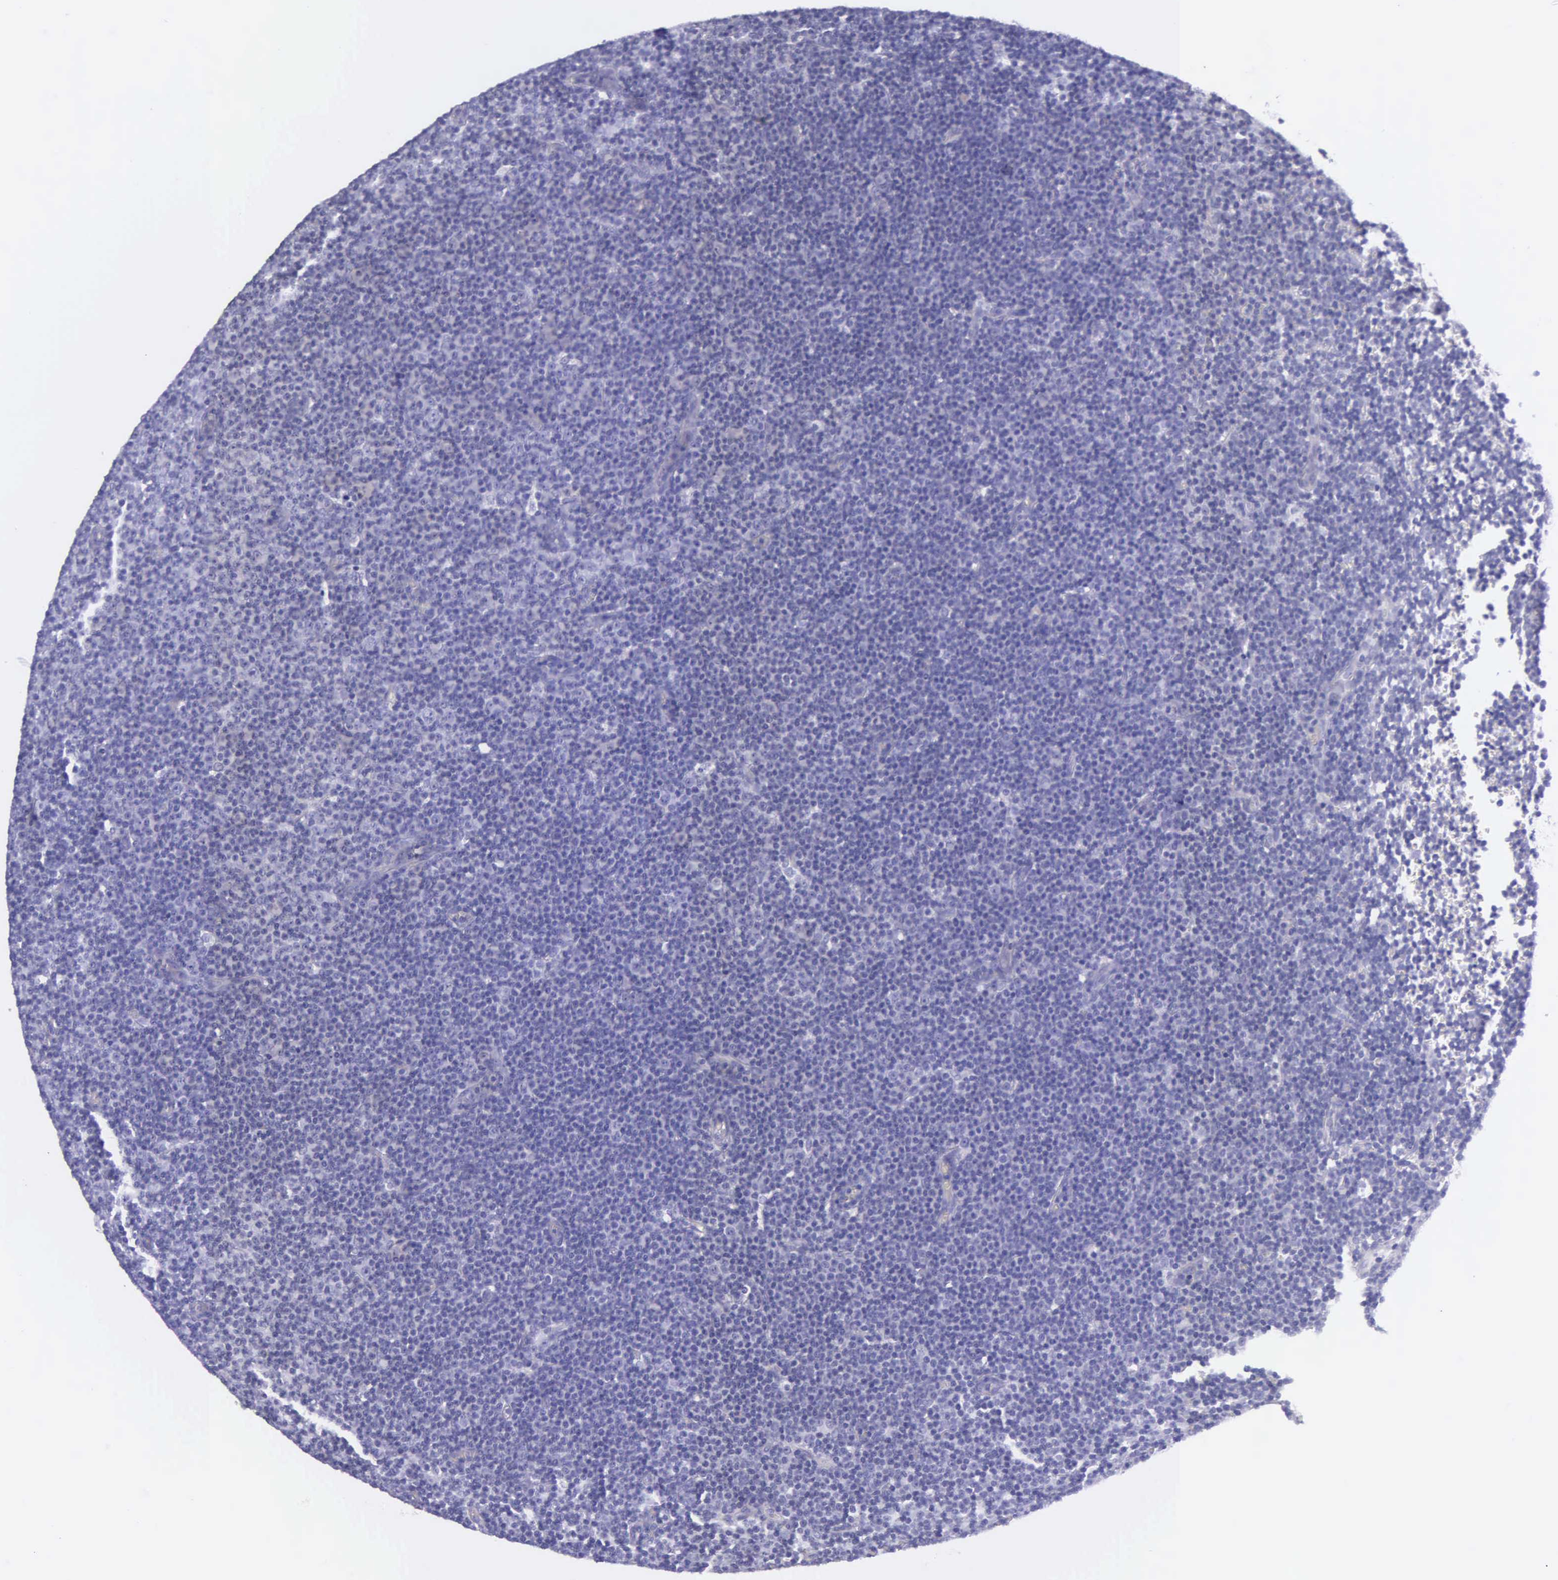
{"staining": {"intensity": "negative", "quantity": "none", "location": "none"}, "tissue": "lymphoma", "cell_type": "Tumor cells", "image_type": "cancer", "snomed": [{"axis": "morphology", "description": "Malignant lymphoma, non-Hodgkin's type, Low grade"}, {"axis": "topography", "description": "Lymph node"}], "caption": "This is a micrograph of IHC staining of malignant lymphoma, non-Hodgkin's type (low-grade), which shows no staining in tumor cells.", "gene": "THSD7A", "patient": {"sex": "male", "age": 57}}